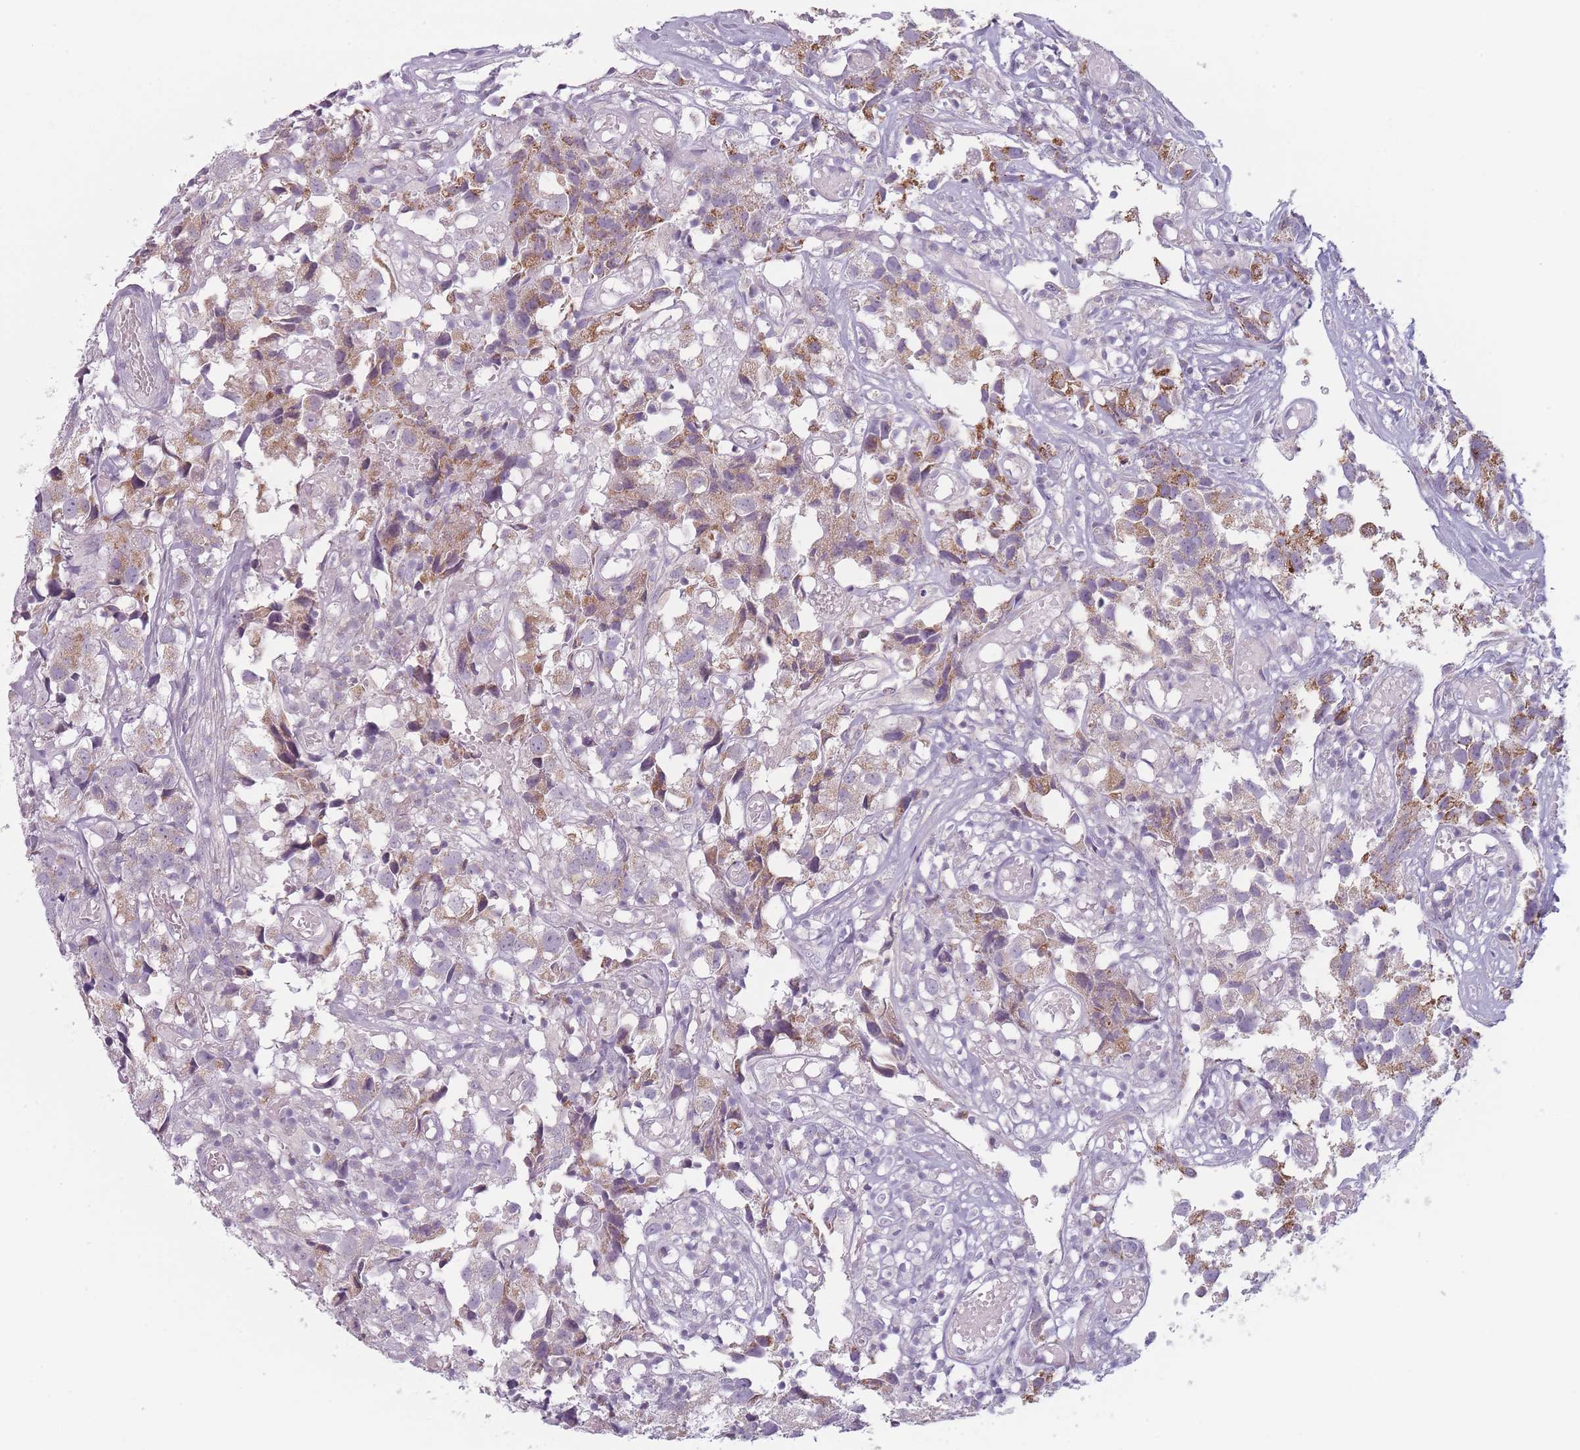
{"staining": {"intensity": "moderate", "quantity": "<25%", "location": "cytoplasmic/membranous"}, "tissue": "urothelial cancer", "cell_type": "Tumor cells", "image_type": "cancer", "snomed": [{"axis": "morphology", "description": "Urothelial carcinoma, High grade"}, {"axis": "topography", "description": "Urinary bladder"}], "caption": "Tumor cells show low levels of moderate cytoplasmic/membranous expression in about <25% of cells in urothelial cancer. Using DAB (3,3'-diaminobenzidine) (brown) and hematoxylin (blue) stains, captured at high magnification using brightfield microscopy.", "gene": "DCHS1", "patient": {"sex": "female", "age": 75}}